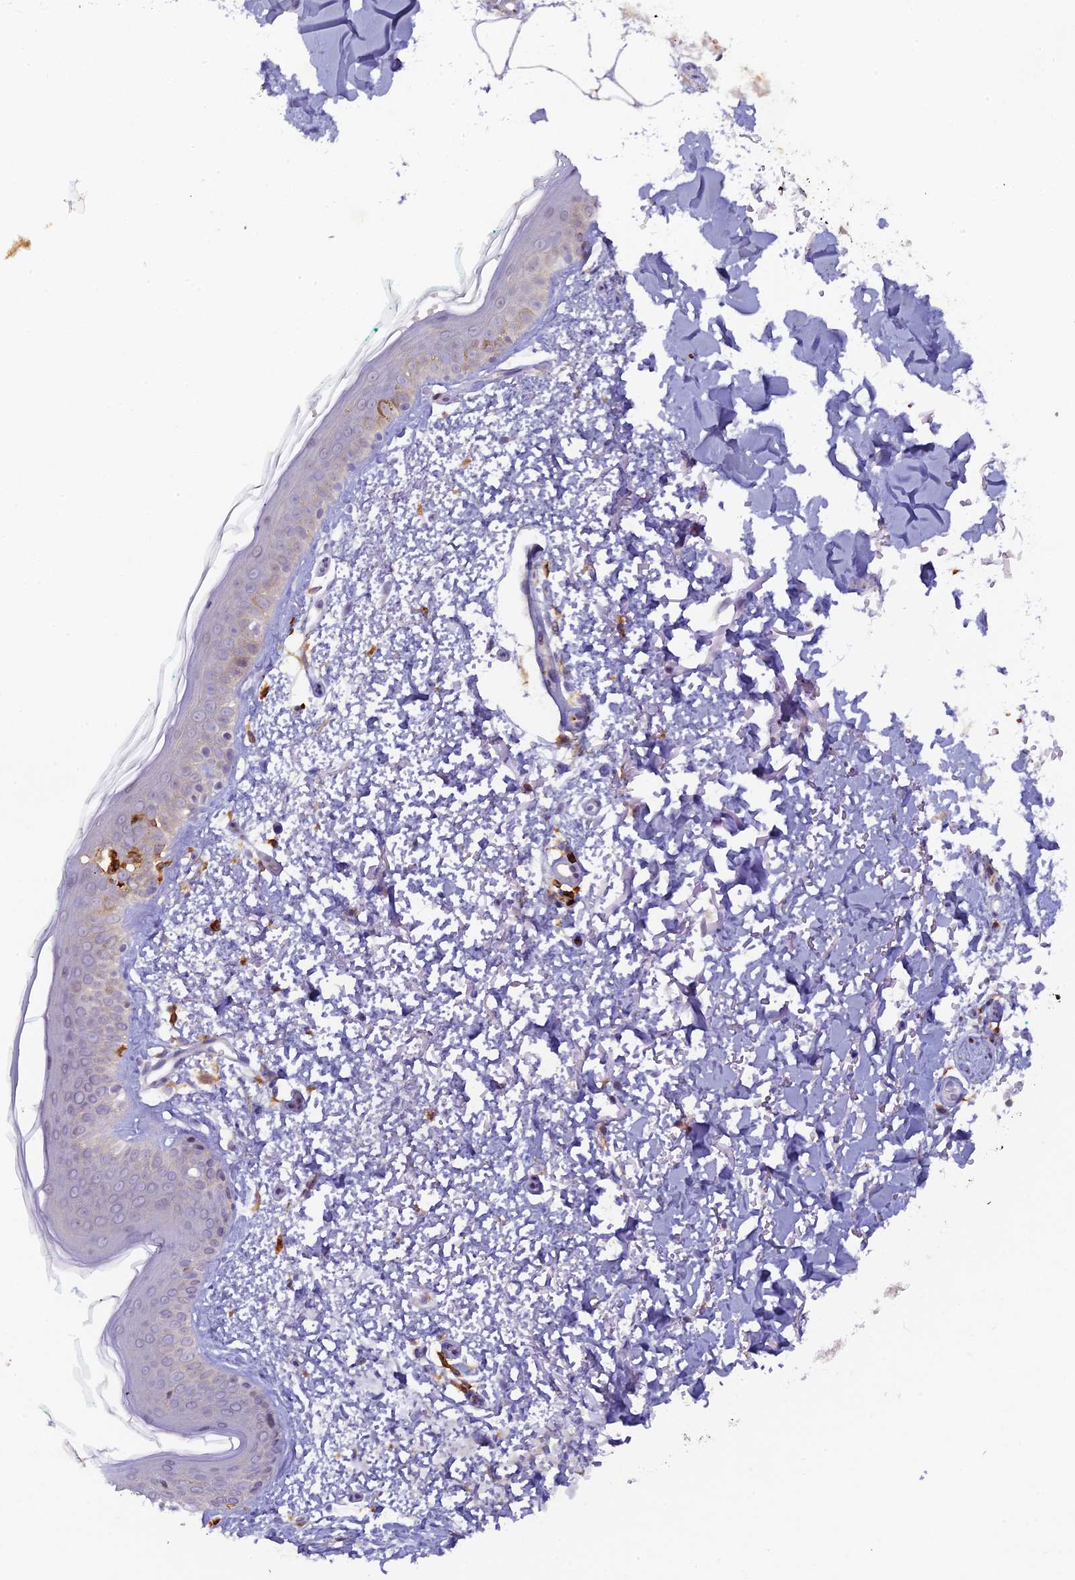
{"staining": {"intensity": "negative", "quantity": "none", "location": "none"}, "tissue": "skin", "cell_type": "Fibroblasts", "image_type": "normal", "snomed": [{"axis": "morphology", "description": "Normal tissue, NOS"}, {"axis": "topography", "description": "Skin"}], "caption": "This is a micrograph of immunohistochemistry staining of unremarkable skin, which shows no positivity in fibroblasts.", "gene": "FYB1", "patient": {"sex": "male", "age": 66}}